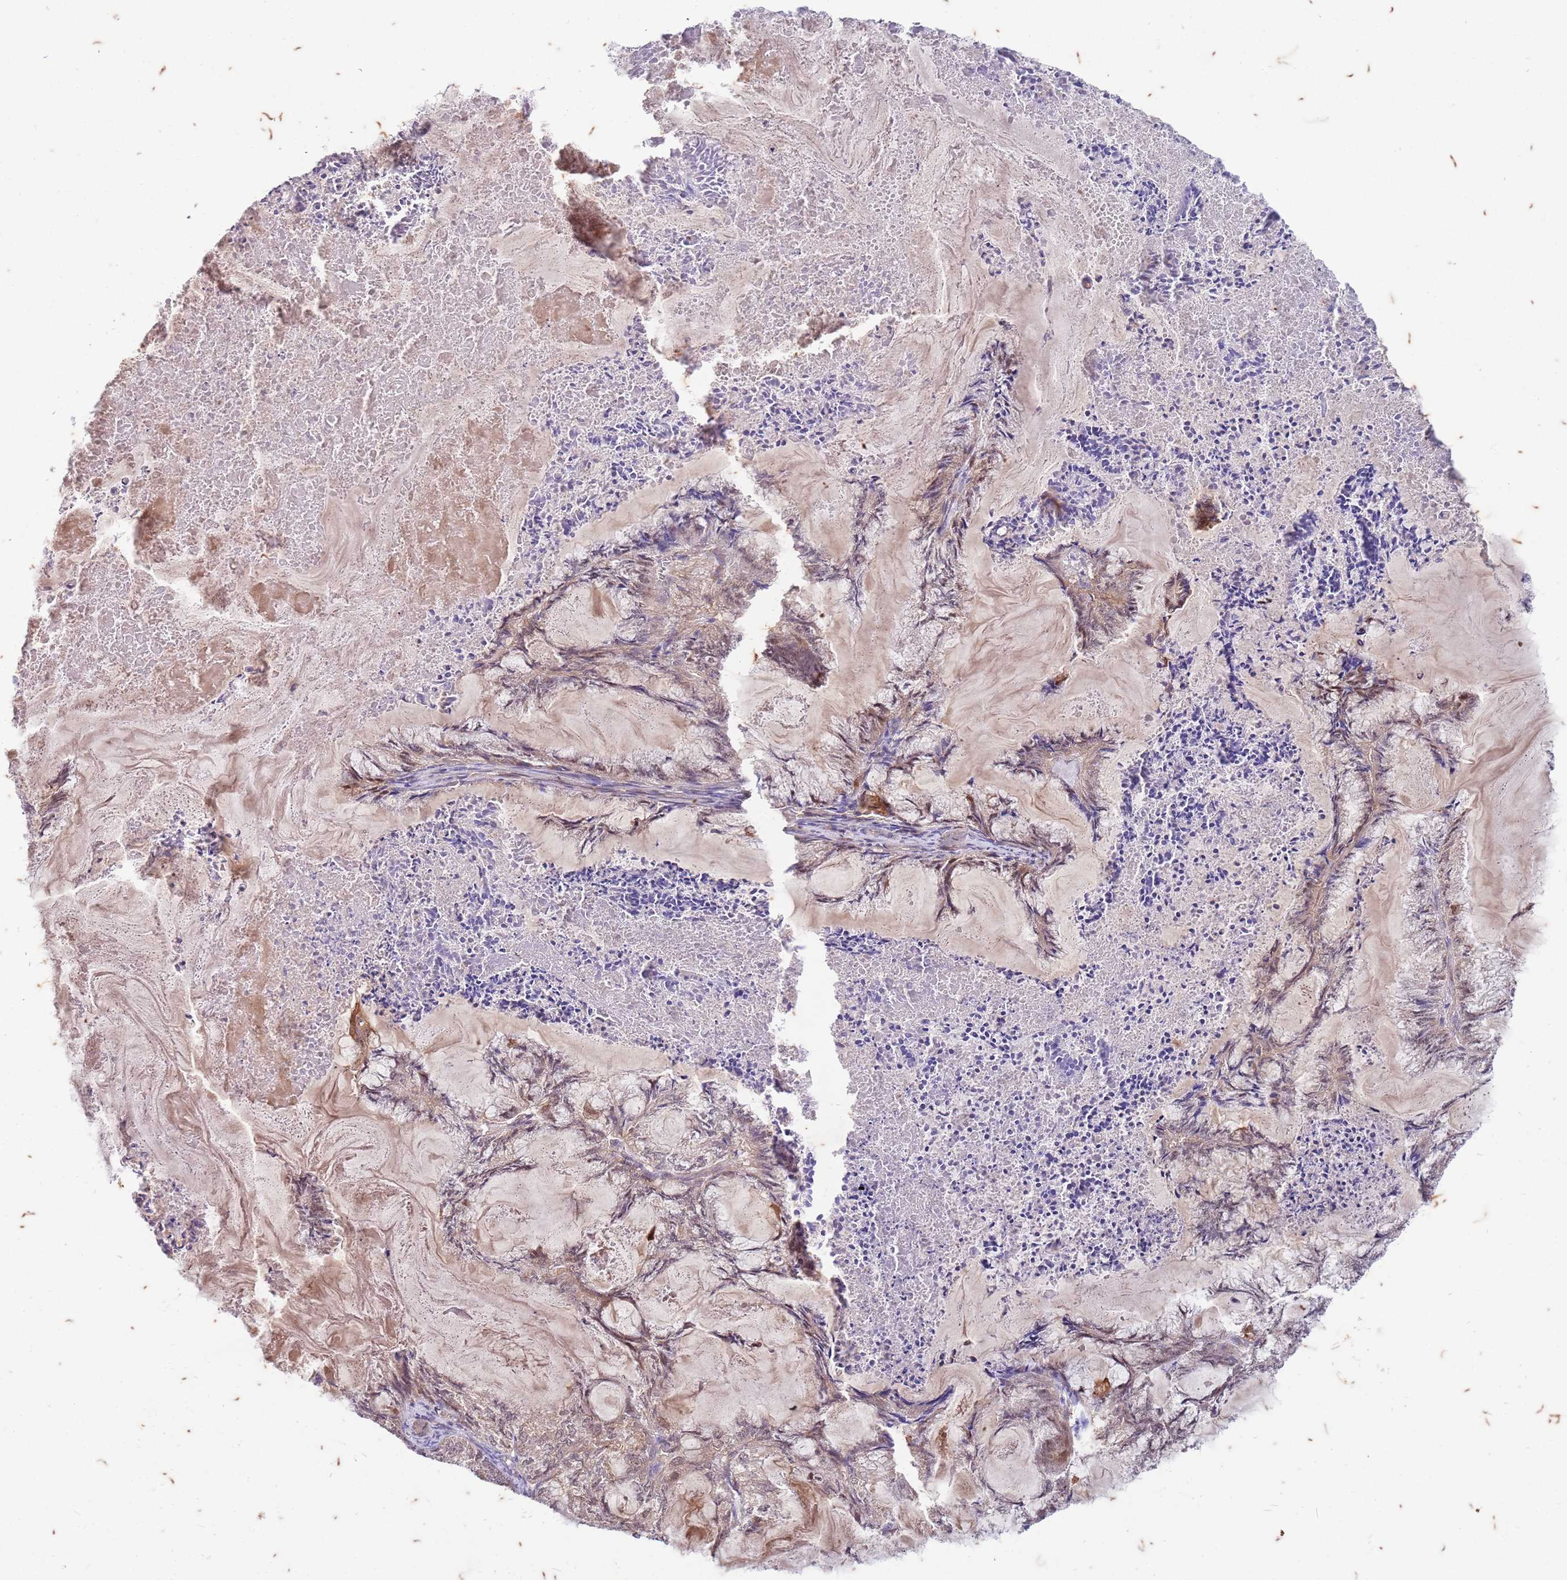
{"staining": {"intensity": "moderate", "quantity": "25%-75%", "location": "cytoplasmic/membranous"}, "tissue": "endometrial cancer", "cell_type": "Tumor cells", "image_type": "cancer", "snomed": [{"axis": "morphology", "description": "Adenocarcinoma, NOS"}, {"axis": "topography", "description": "Endometrium"}], "caption": "Immunohistochemistry staining of endometrial cancer (adenocarcinoma), which displays medium levels of moderate cytoplasmic/membranous expression in approximately 25%-75% of tumor cells indicating moderate cytoplasmic/membranous protein staining. The staining was performed using DAB (brown) for protein detection and nuclei were counterstained in hematoxylin (blue).", "gene": "RAPGEF3", "patient": {"sex": "female", "age": 86}}